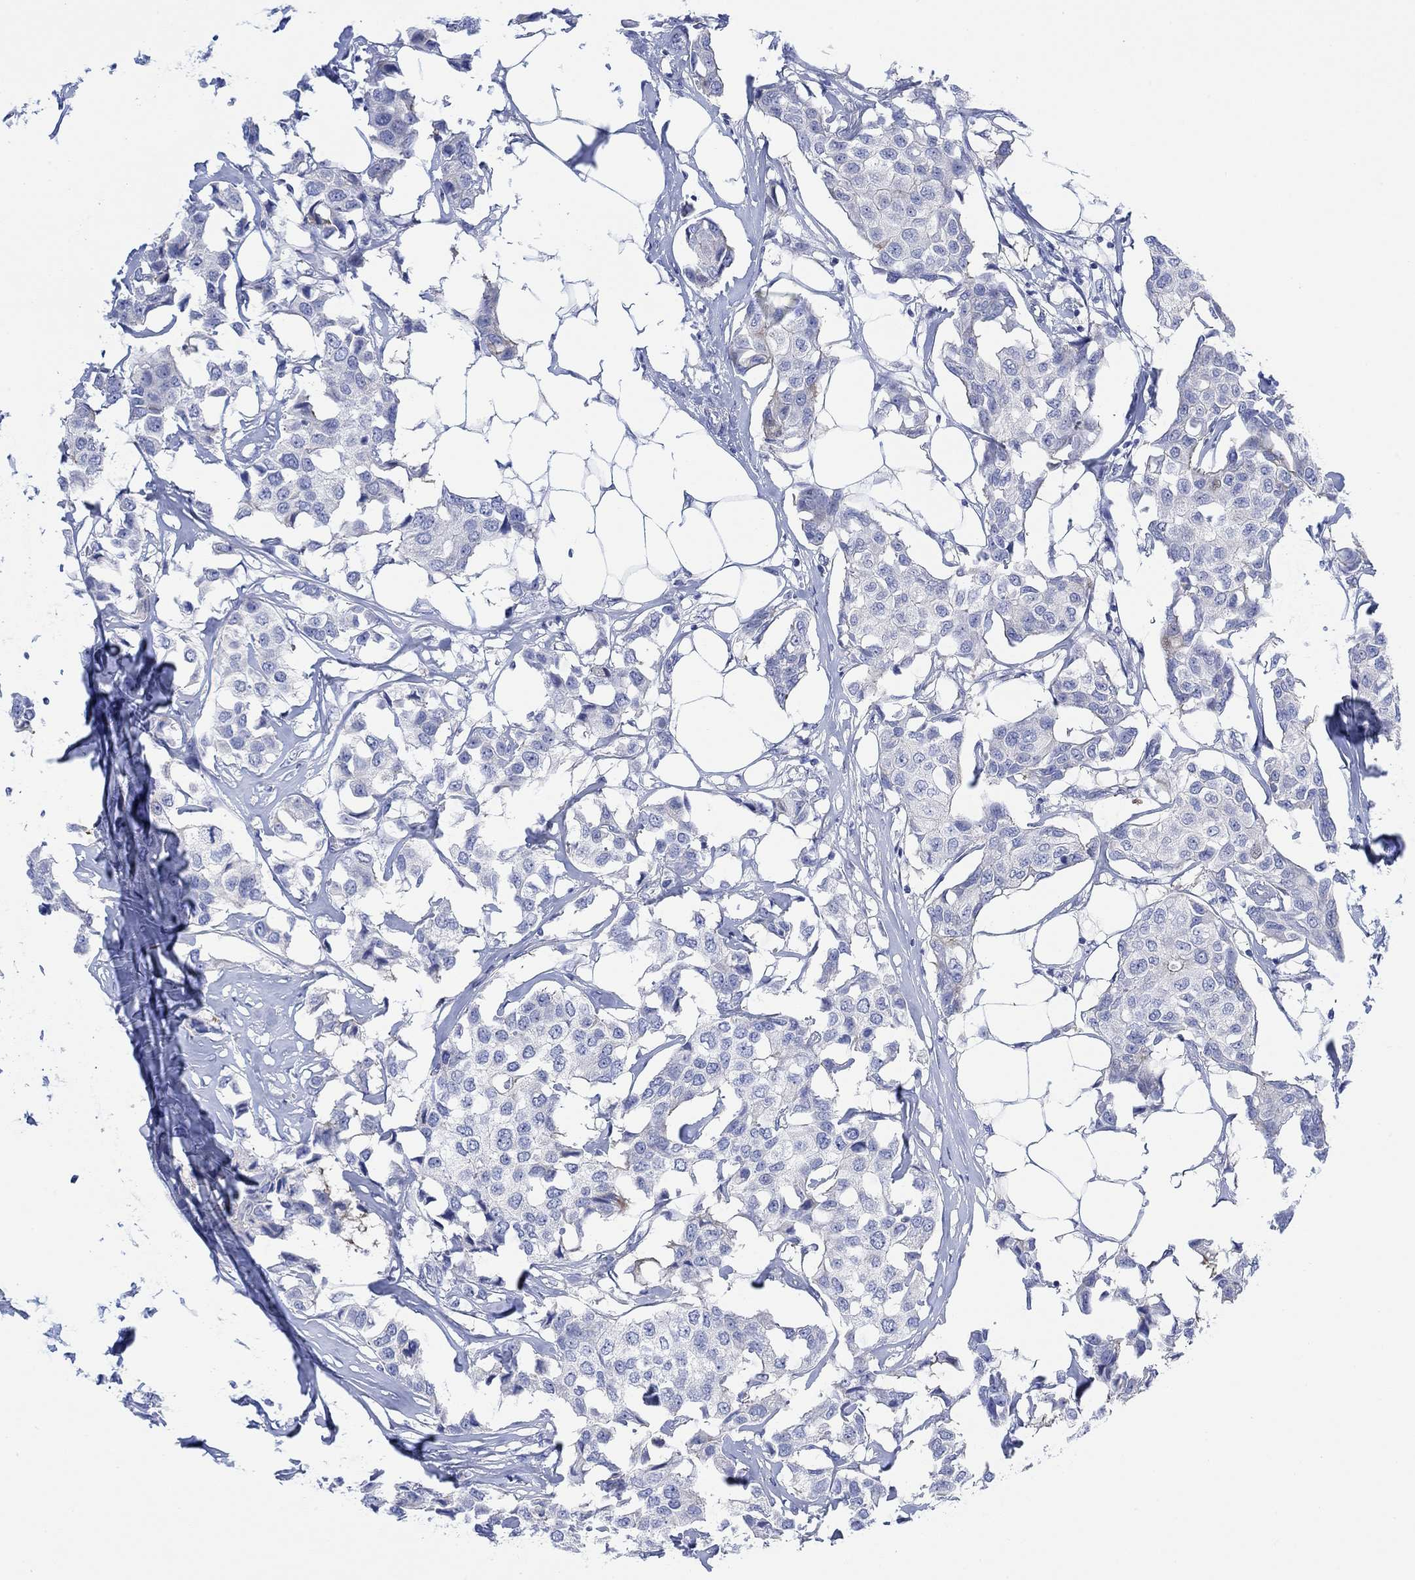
{"staining": {"intensity": "negative", "quantity": "none", "location": "none"}, "tissue": "breast cancer", "cell_type": "Tumor cells", "image_type": "cancer", "snomed": [{"axis": "morphology", "description": "Duct carcinoma"}, {"axis": "topography", "description": "Breast"}], "caption": "The histopathology image exhibits no staining of tumor cells in breast cancer (infiltrating ductal carcinoma).", "gene": "TLDC2", "patient": {"sex": "female", "age": 80}}